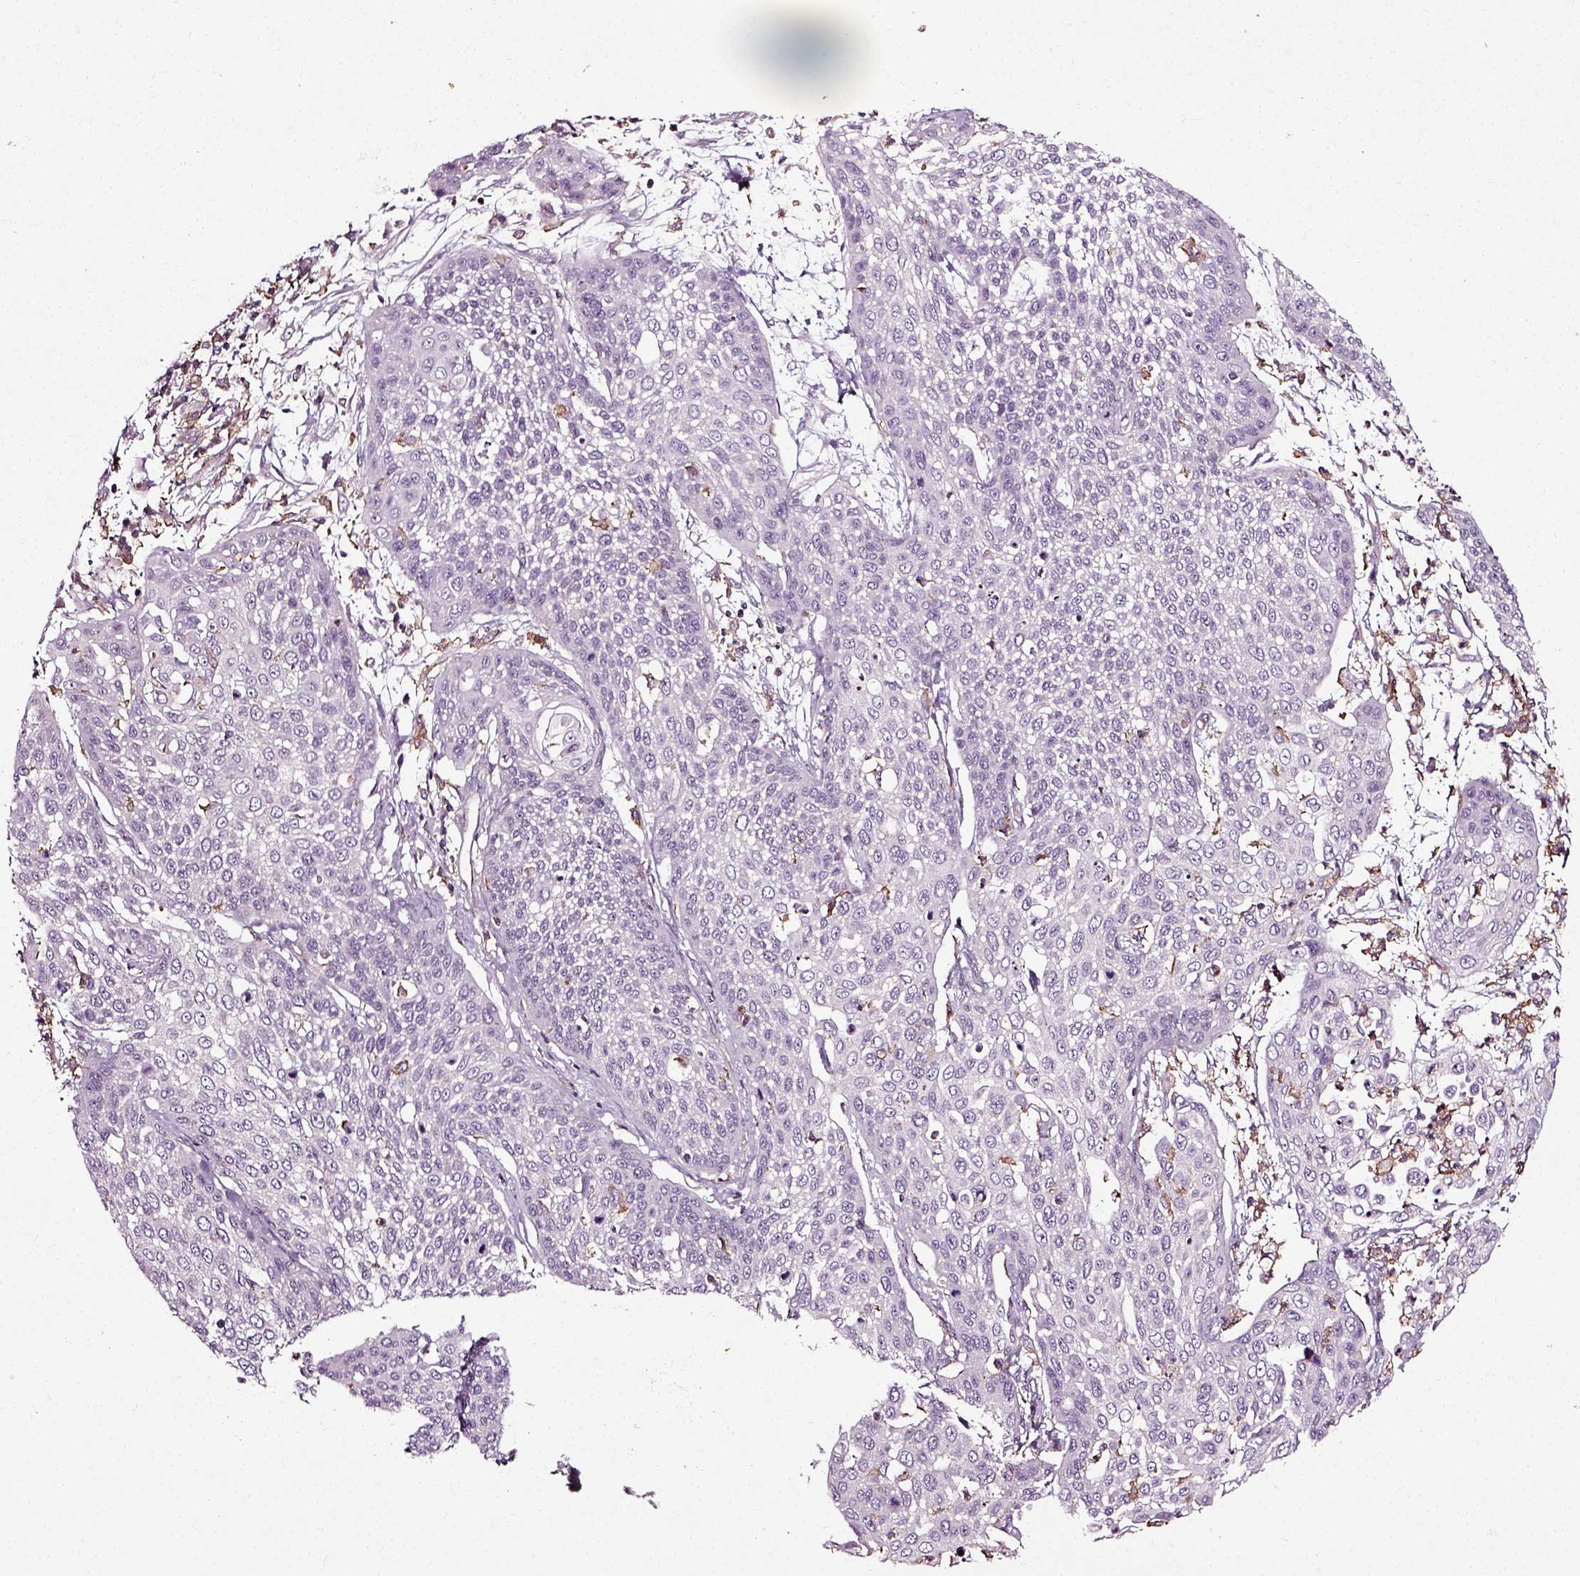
{"staining": {"intensity": "negative", "quantity": "none", "location": "none"}, "tissue": "cervical cancer", "cell_type": "Tumor cells", "image_type": "cancer", "snomed": [{"axis": "morphology", "description": "Squamous cell carcinoma, NOS"}, {"axis": "topography", "description": "Cervix"}], "caption": "There is no significant positivity in tumor cells of cervical cancer.", "gene": "RHOF", "patient": {"sex": "female", "age": 34}}